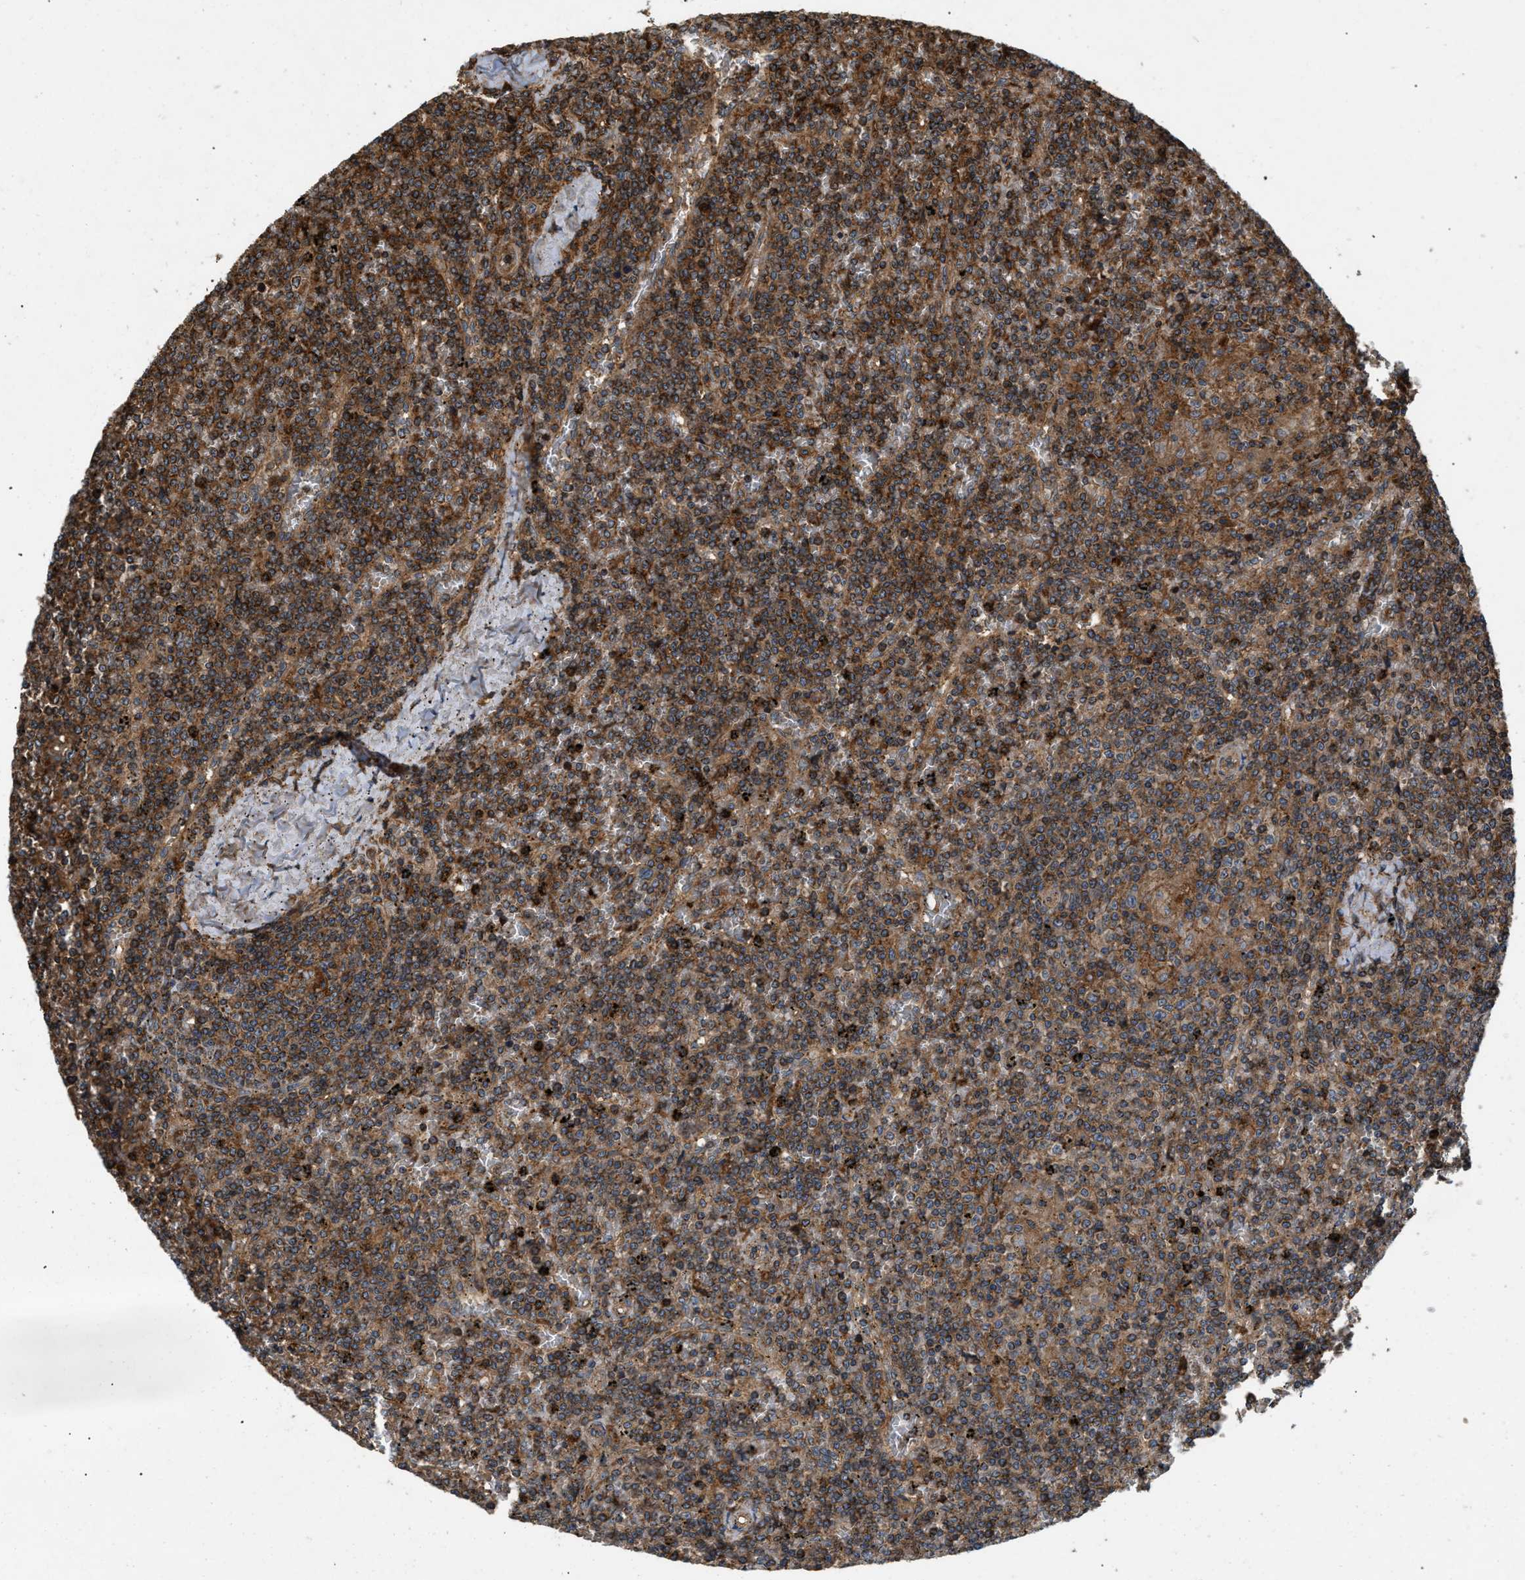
{"staining": {"intensity": "strong", "quantity": "25%-75%", "location": "cytoplasmic/membranous"}, "tissue": "lymphoma", "cell_type": "Tumor cells", "image_type": "cancer", "snomed": [{"axis": "morphology", "description": "Malignant lymphoma, non-Hodgkin's type, Low grade"}, {"axis": "topography", "description": "Spleen"}], "caption": "A high amount of strong cytoplasmic/membranous positivity is present in about 25%-75% of tumor cells in low-grade malignant lymphoma, non-Hodgkin's type tissue.", "gene": "GNB4", "patient": {"sex": "female", "age": 19}}